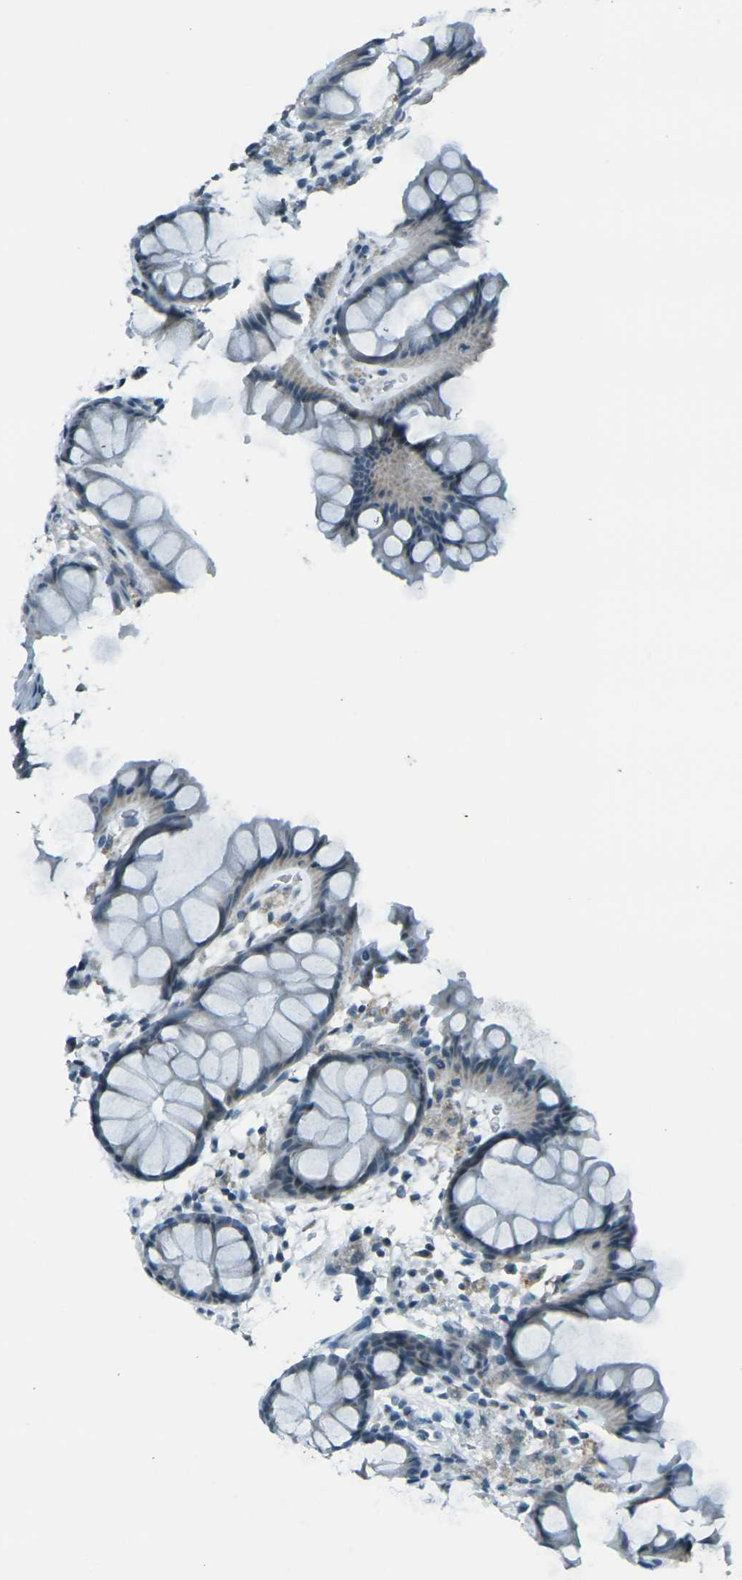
{"staining": {"intensity": "negative", "quantity": "none", "location": "none"}, "tissue": "colon", "cell_type": "Endothelial cells", "image_type": "normal", "snomed": [{"axis": "morphology", "description": "Normal tissue, NOS"}, {"axis": "topography", "description": "Colon"}], "caption": "High power microscopy photomicrograph of an immunohistochemistry (IHC) image of unremarkable colon, revealing no significant expression in endothelial cells. Nuclei are stained in blue.", "gene": "H2BC1", "patient": {"sex": "female", "age": 55}}